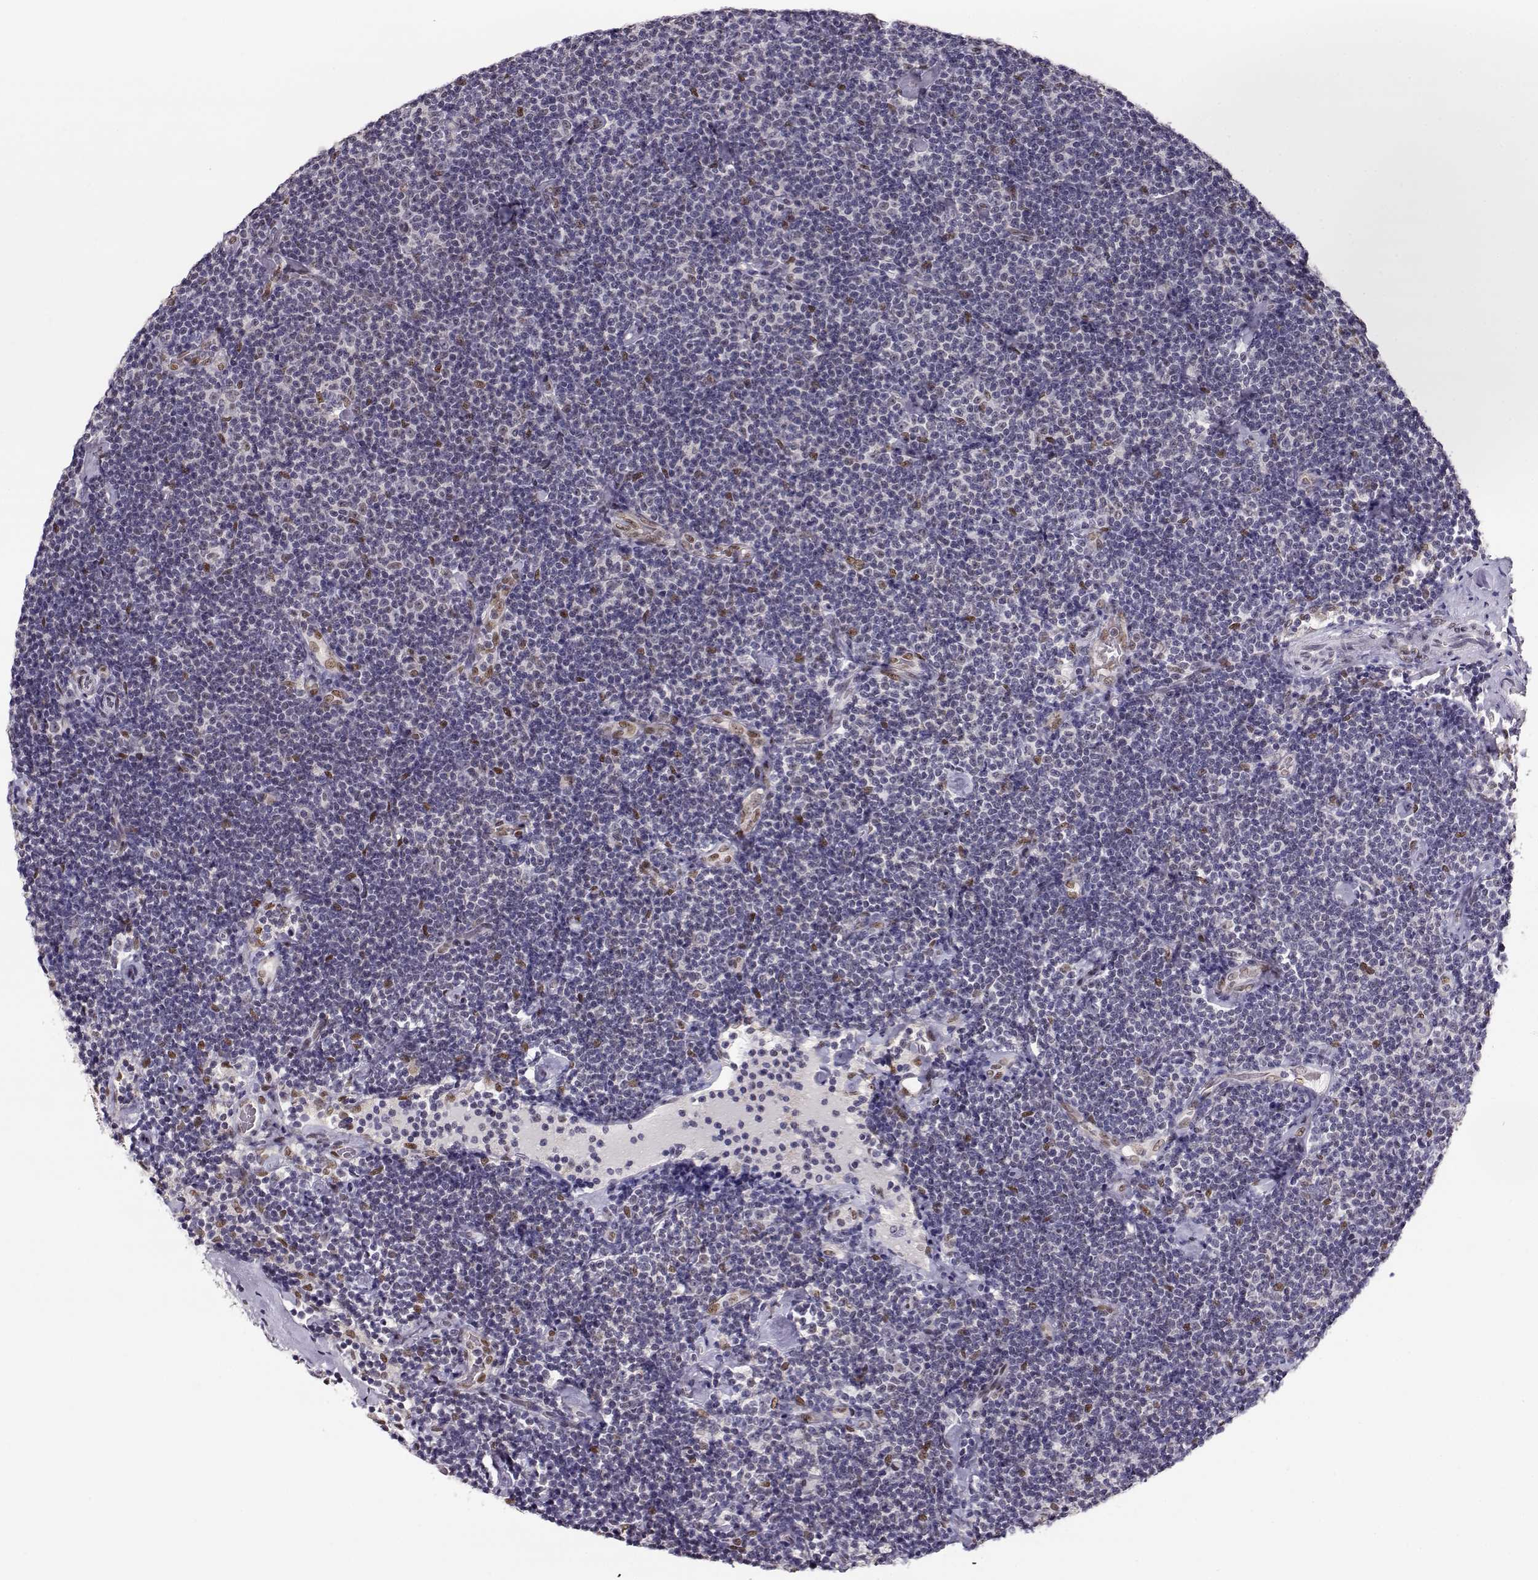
{"staining": {"intensity": "negative", "quantity": "none", "location": "none"}, "tissue": "lymphoma", "cell_type": "Tumor cells", "image_type": "cancer", "snomed": [{"axis": "morphology", "description": "Malignant lymphoma, non-Hodgkin's type, Low grade"}, {"axis": "topography", "description": "Lymph node"}], "caption": "There is no significant staining in tumor cells of lymphoma.", "gene": "POLI", "patient": {"sex": "male", "age": 81}}